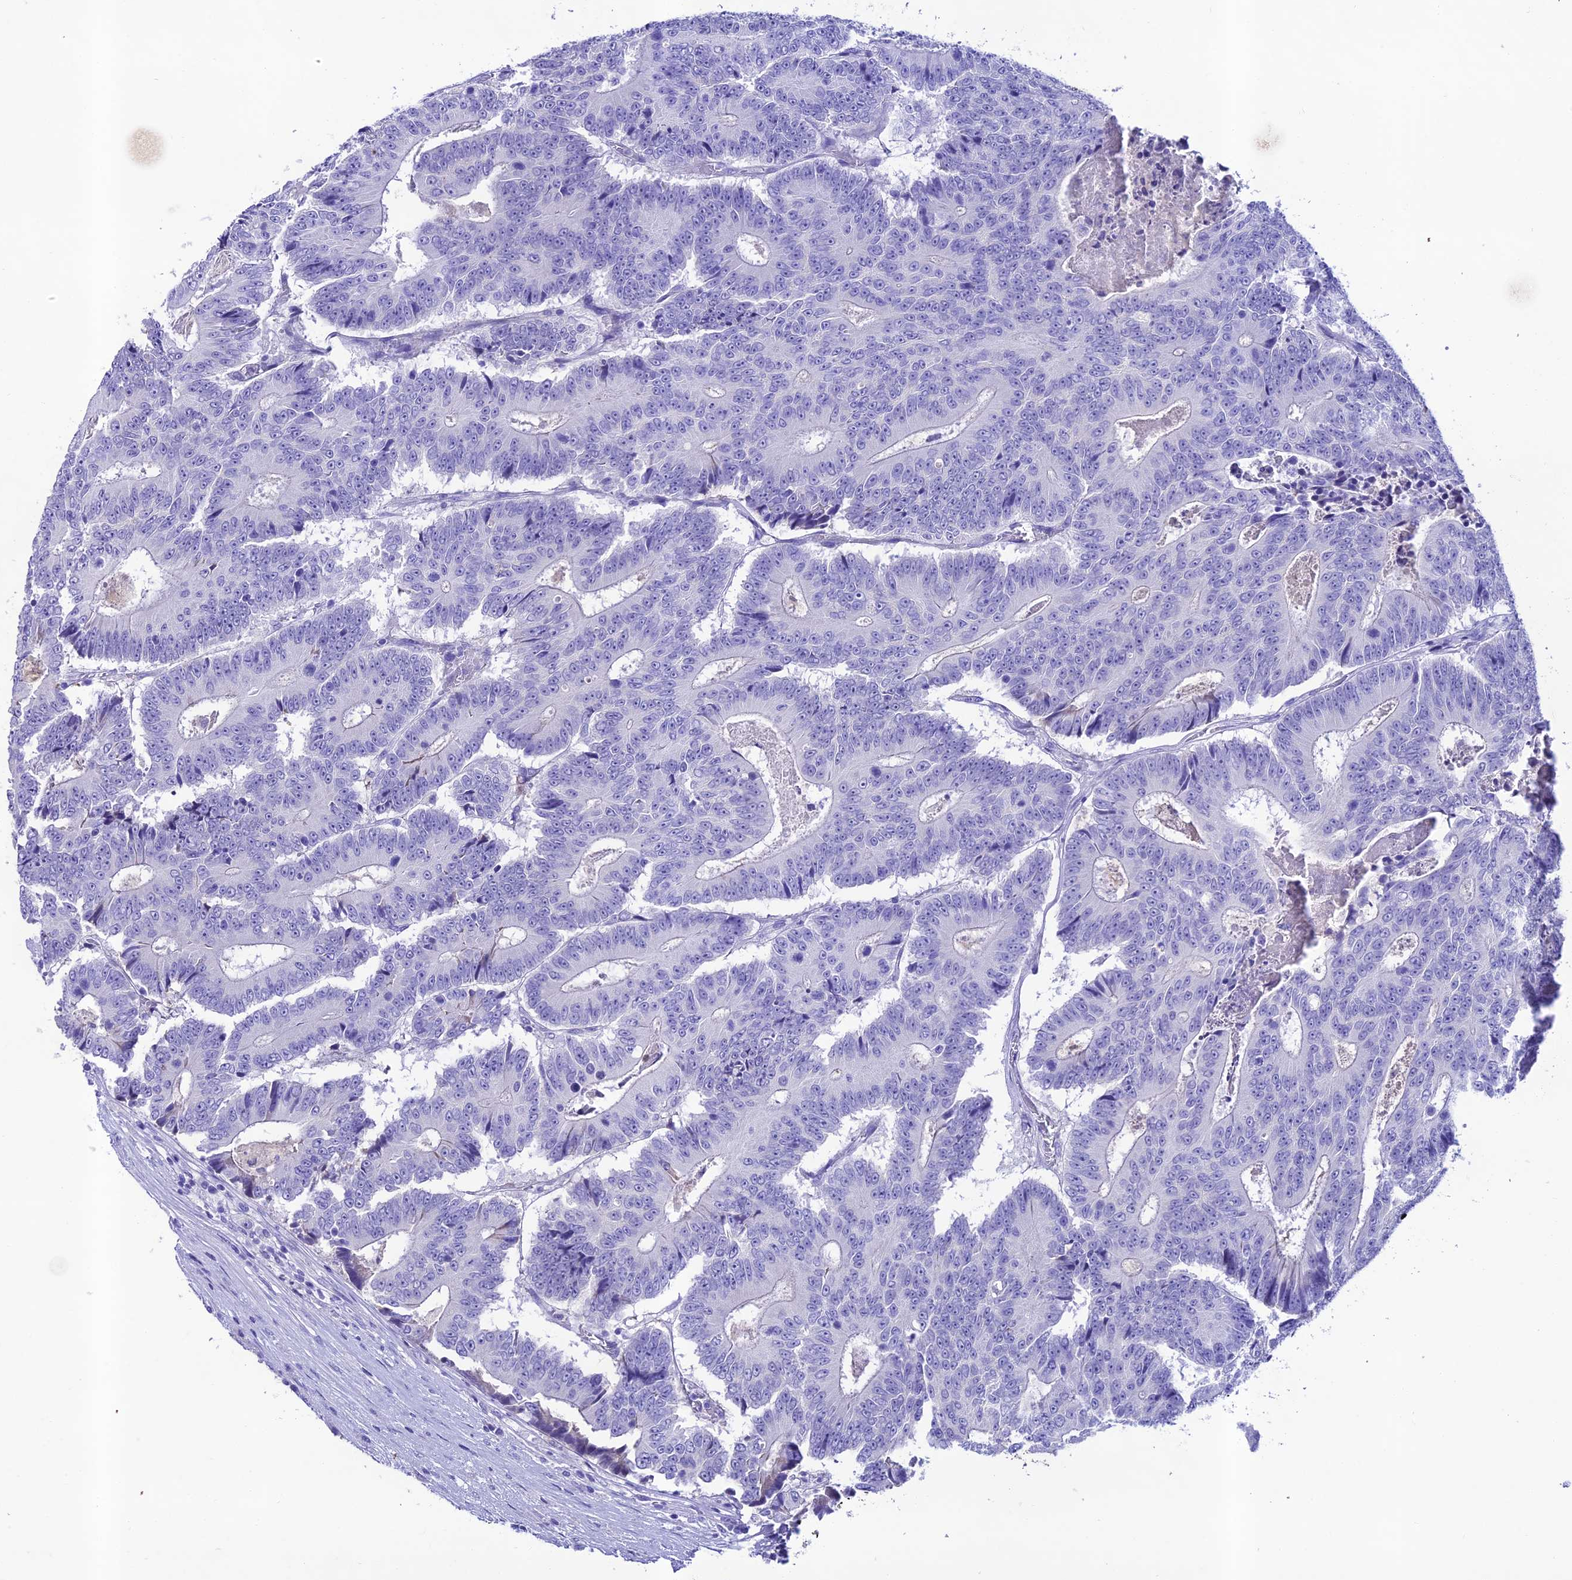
{"staining": {"intensity": "negative", "quantity": "none", "location": "none"}, "tissue": "colorectal cancer", "cell_type": "Tumor cells", "image_type": "cancer", "snomed": [{"axis": "morphology", "description": "Adenocarcinoma, NOS"}, {"axis": "topography", "description": "Colon"}], "caption": "Micrograph shows no significant protein positivity in tumor cells of colorectal adenocarcinoma. (Stains: DAB immunohistochemistry (IHC) with hematoxylin counter stain, Microscopy: brightfield microscopy at high magnification).", "gene": "NLRP6", "patient": {"sex": "male", "age": 83}}